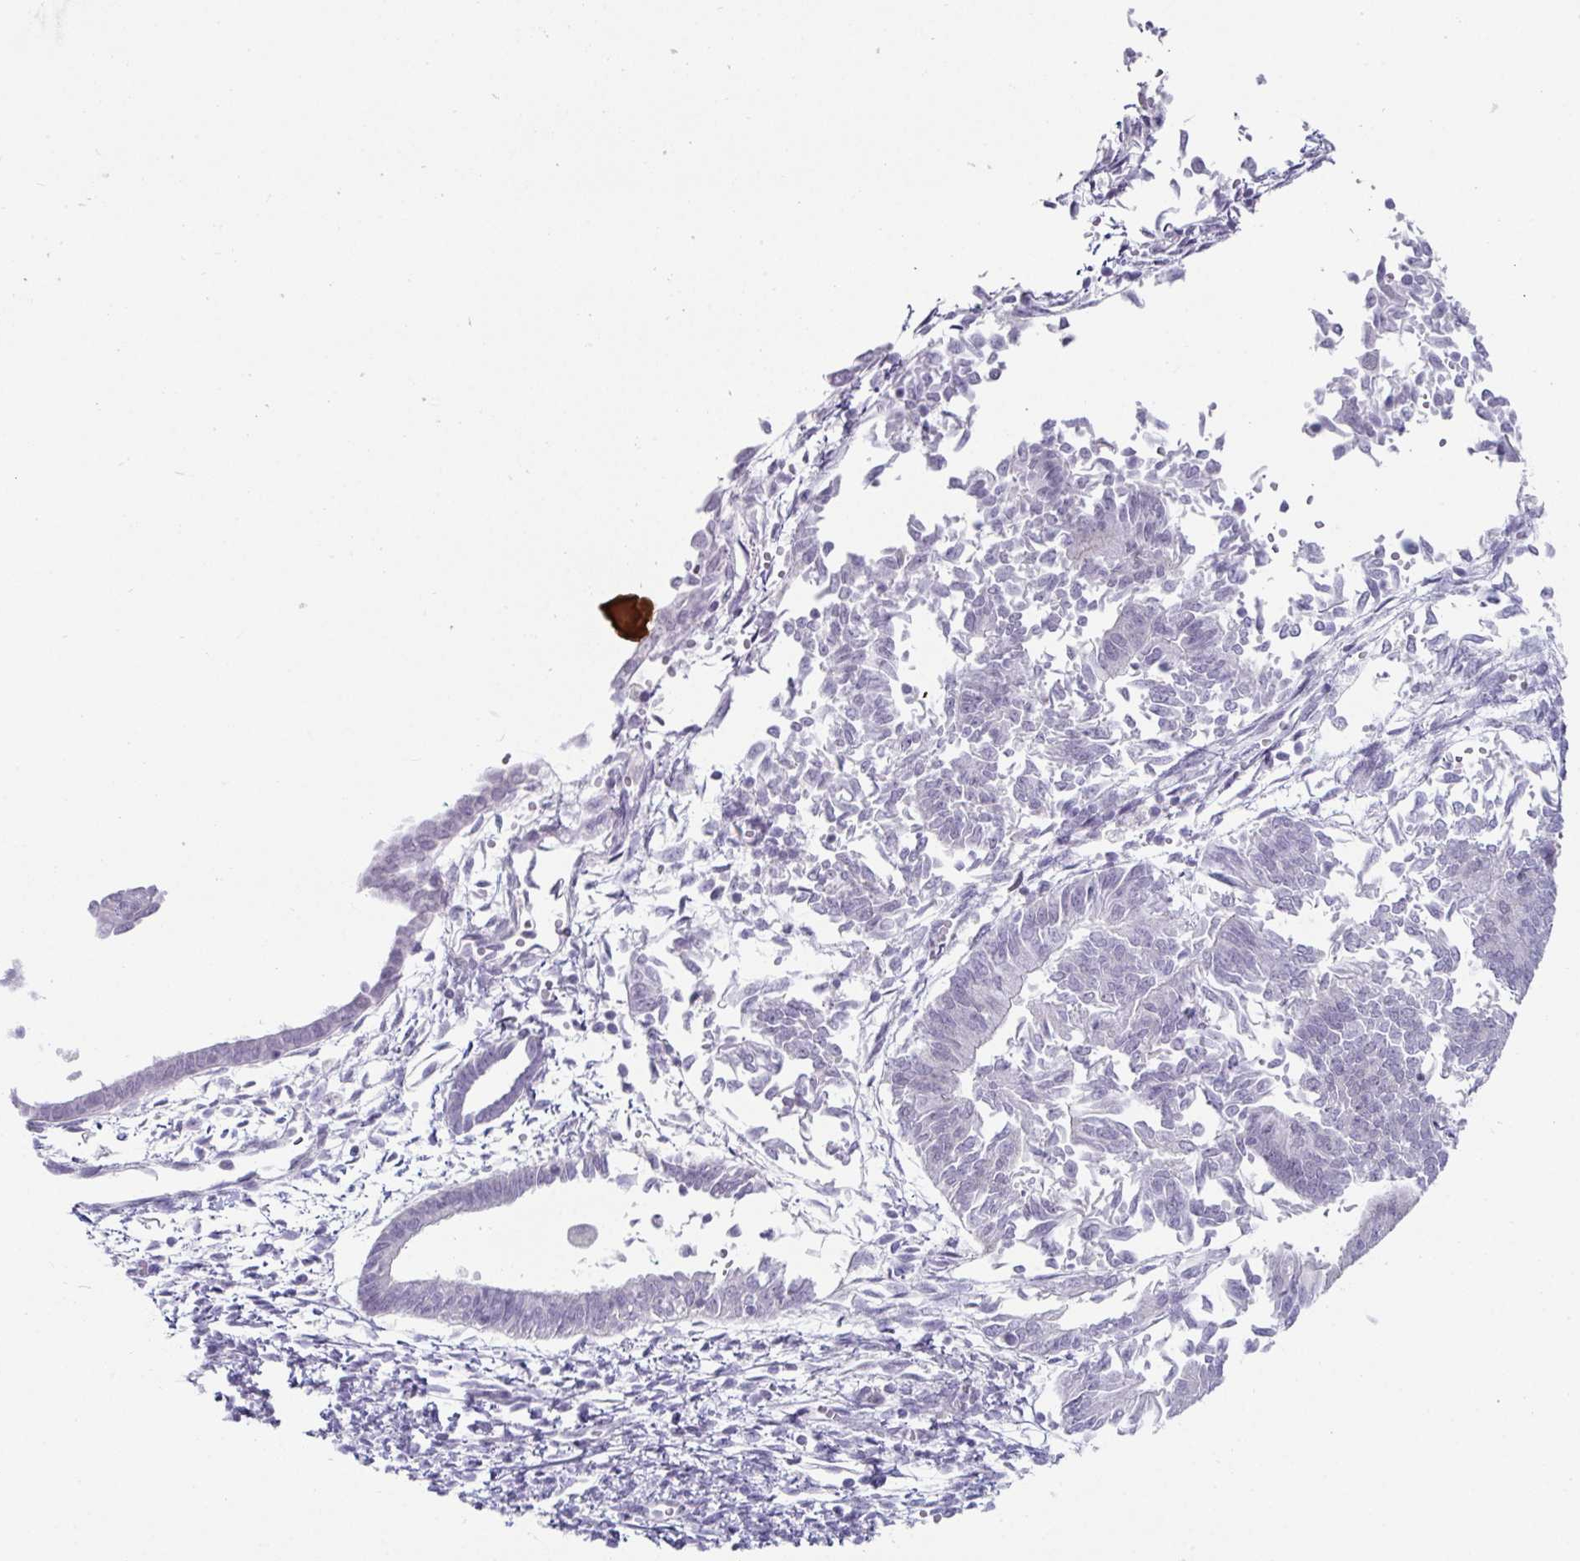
{"staining": {"intensity": "negative", "quantity": "none", "location": "none"}, "tissue": "endometrial cancer", "cell_type": "Tumor cells", "image_type": "cancer", "snomed": [{"axis": "morphology", "description": "Adenocarcinoma, NOS"}, {"axis": "topography", "description": "Endometrium"}], "caption": "Human endometrial cancer stained for a protein using immunohistochemistry (IHC) shows no expression in tumor cells.", "gene": "VSIG10L", "patient": {"sex": "female", "age": 65}}